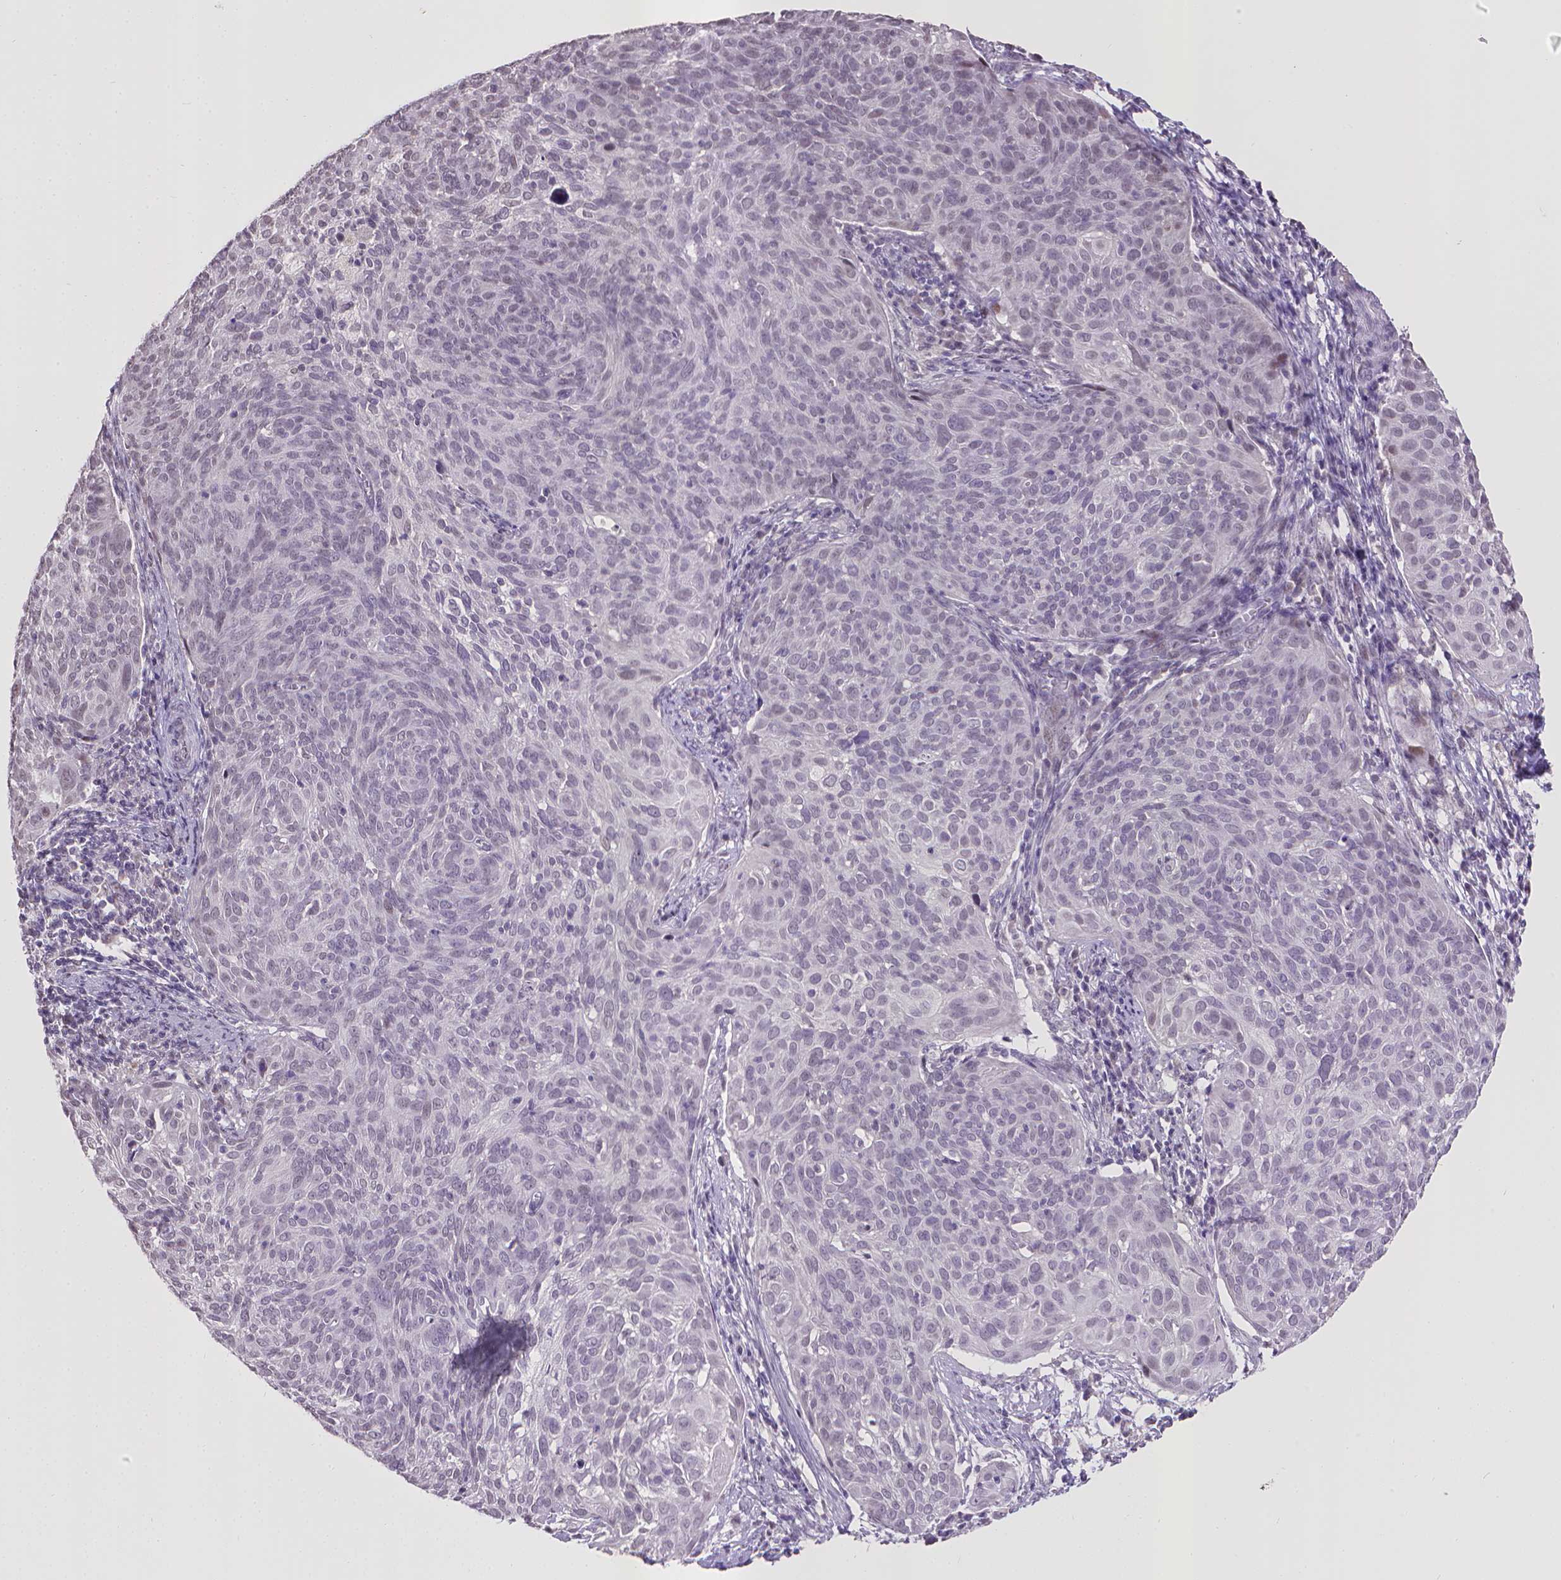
{"staining": {"intensity": "negative", "quantity": "none", "location": "none"}, "tissue": "cervical cancer", "cell_type": "Tumor cells", "image_type": "cancer", "snomed": [{"axis": "morphology", "description": "Squamous cell carcinoma, NOS"}, {"axis": "topography", "description": "Cervix"}], "caption": "This is a micrograph of immunohistochemistry staining of cervical cancer (squamous cell carcinoma), which shows no staining in tumor cells.", "gene": "KMO", "patient": {"sex": "female", "age": 39}}